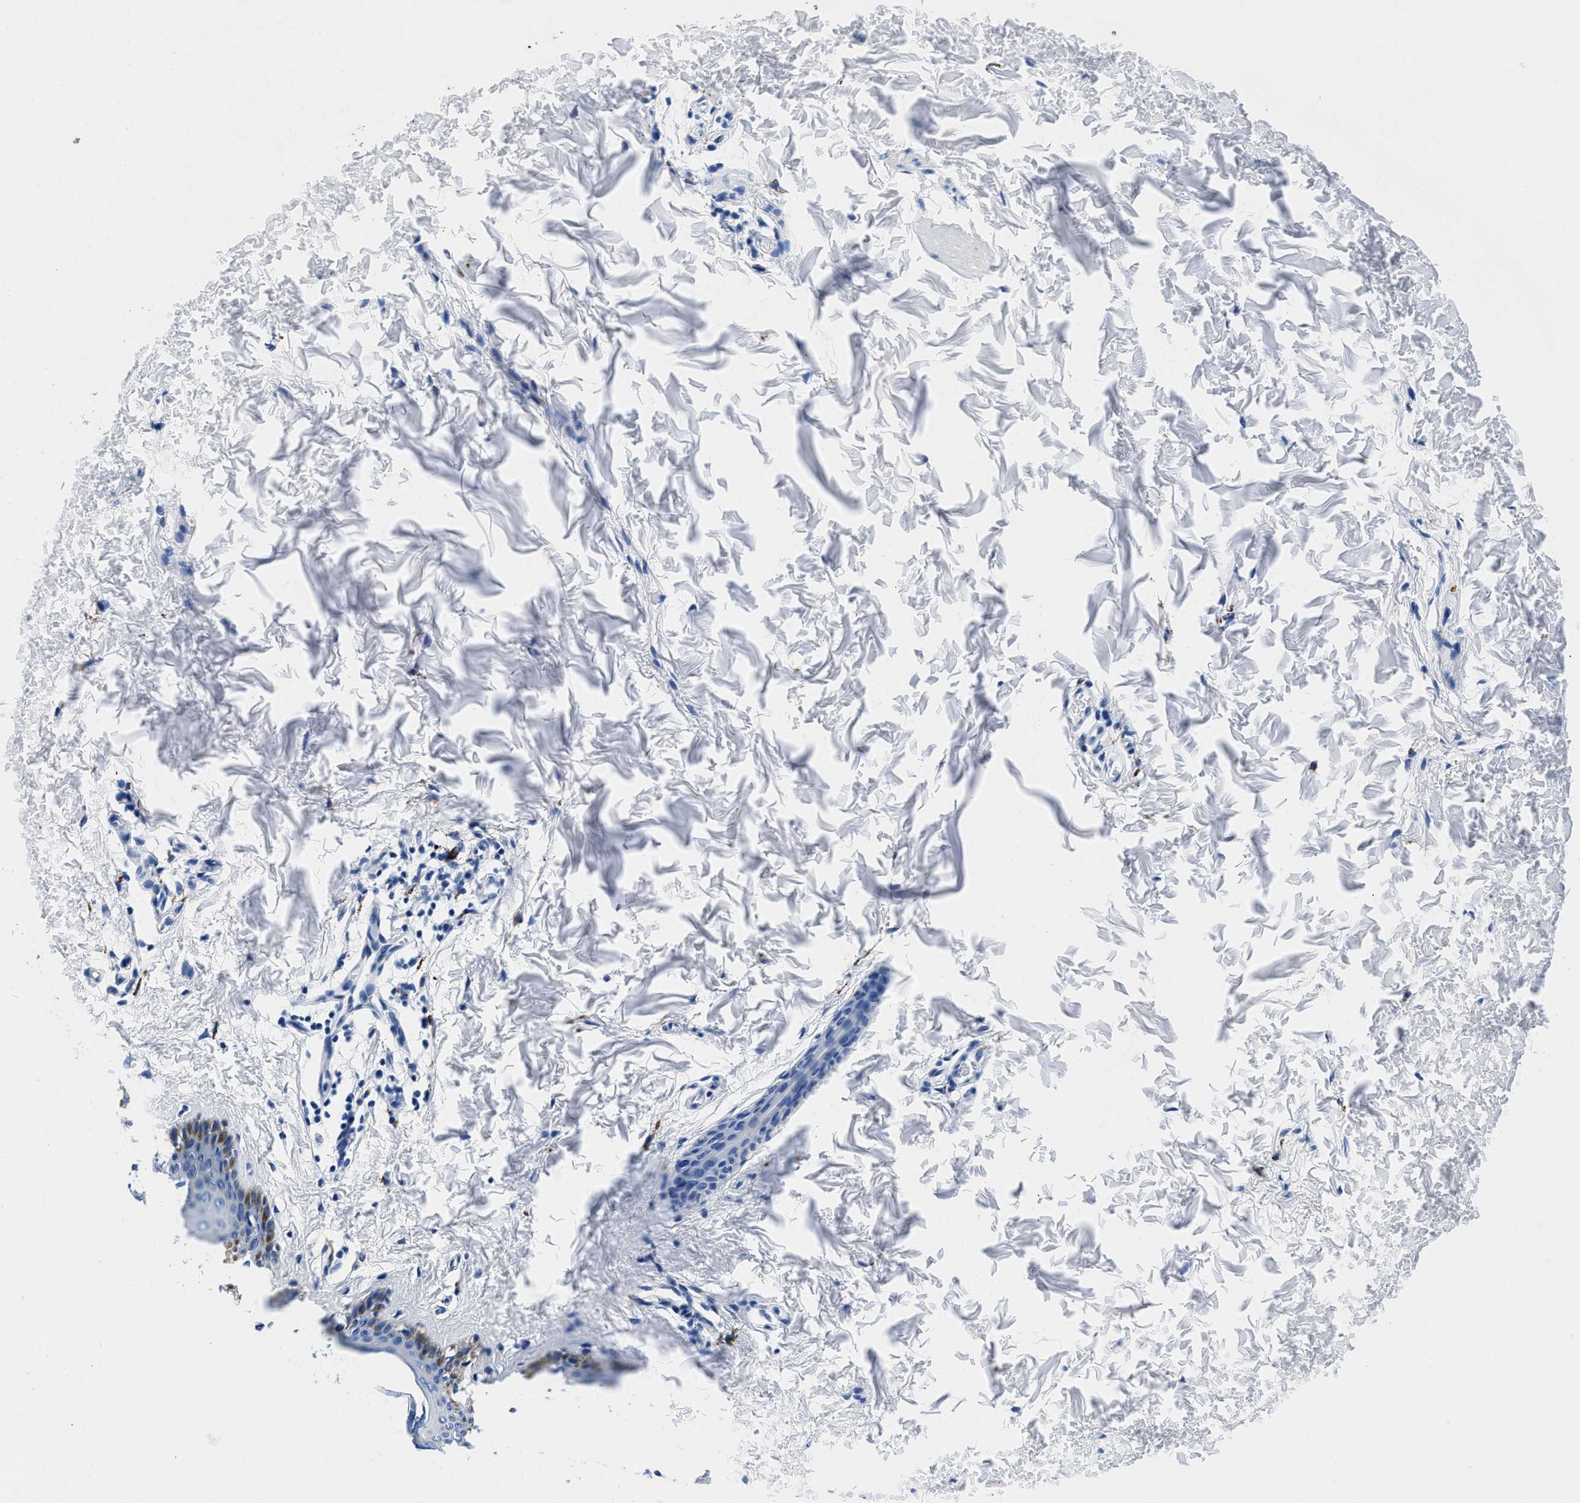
{"staining": {"intensity": "negative", "quantity": "none", "location": "none"}, "tissue": "skin", "cell_type": "Fibroblasts", "image_type": "normal", "snomed": [{"axis": "morphology", "description": "Normal tissue, NOS"}, {"axis": "topography", "description": "Skin"}], "caption": "Immunohistochemistry (IHC) of unremarkable human skin exhibits no positivity in fibroblasts.", "gene": "OR14K1", "patient": {"sex": "female", "age": 41}}